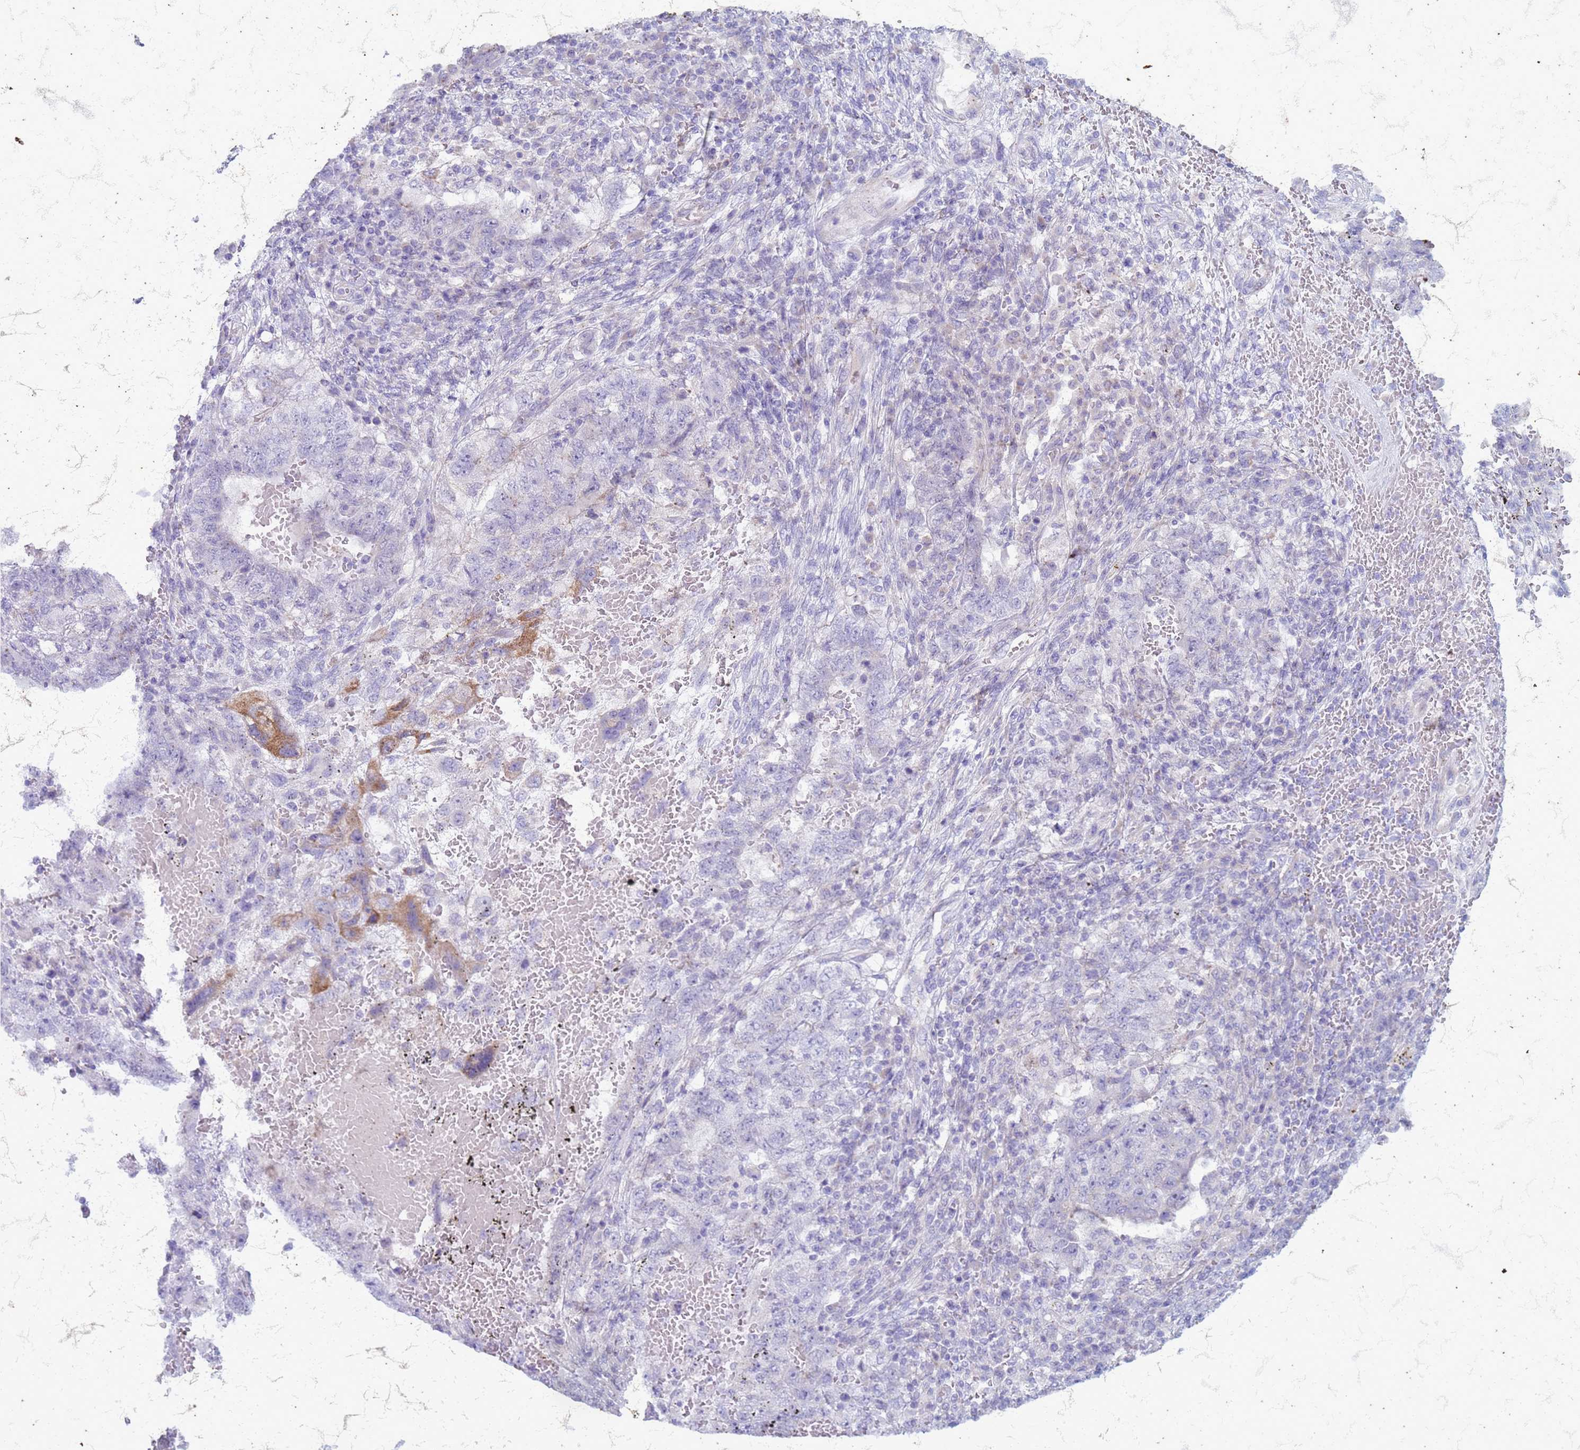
{"staining": {"intensity": "negative", "quantity": "none", "location": "none"}, "tissue": "testis cancer", "cell_type": "Tumor cells", "image_type": "cancer", "snomed": [{"axis": "morphology", "description": "Carcinoma, Embryonal, NOS"}, {"axis": "topography", "description": "Testis"}], "caption": "Immunohistochemical staining of human embryonal carcinoma (testis) exhibits no significant positivity in tumor cells.", "gene": "SUCO", "patient": {"sex": "male", "age": 26}}